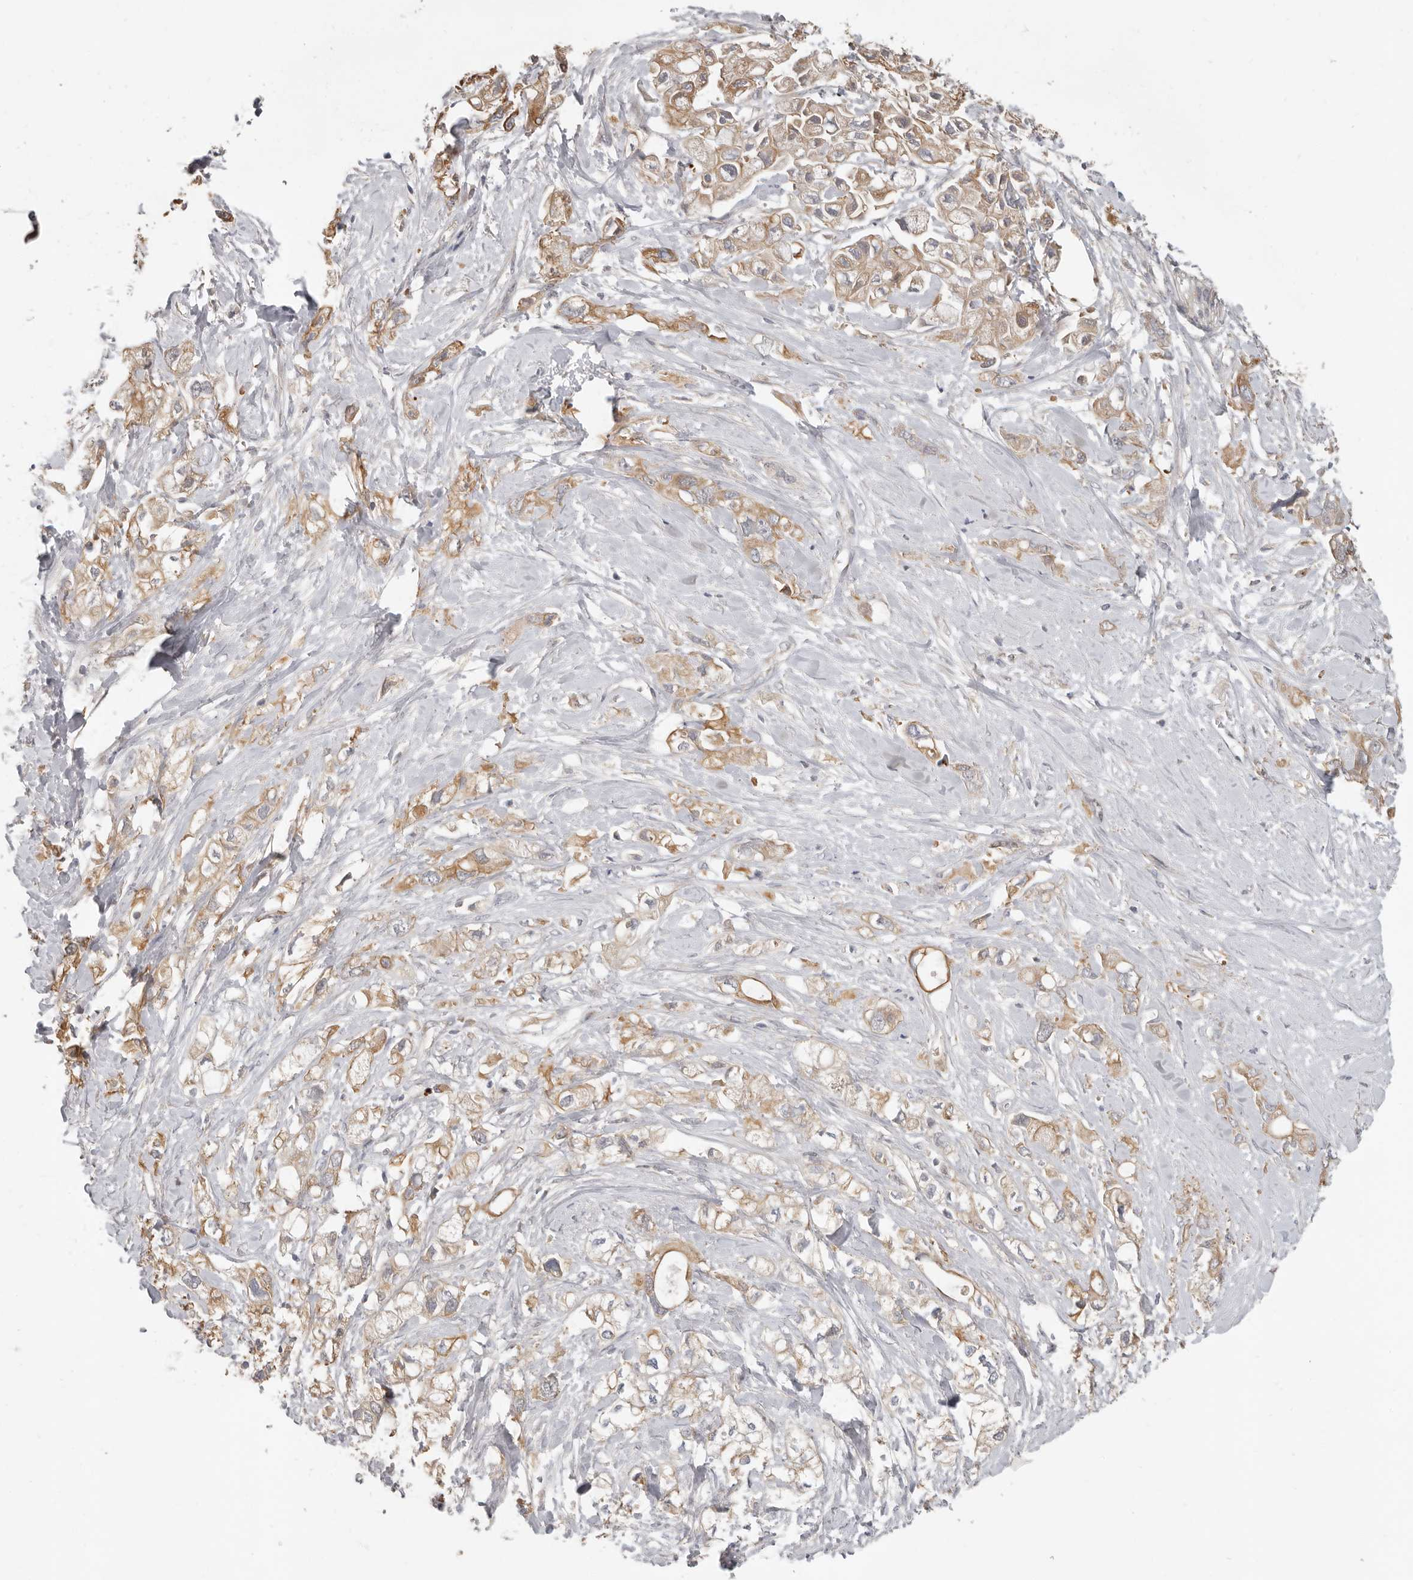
{"staining": {"intensity": "moderate", "quantity": ">75%", "location": "cytoplasmic/membranous"}, "tissue": "pancreatic cancer", "cell_type": "Tumor cells", "image_type": "cancer", "snomed": [{"axis": "morphology", "description": "Adenocarcinoma, NOS"}, {"axis": "topography", "description": "Pancreas"}], "caption": "The image shows a brown stain indicating the presence of a protein in the cytoplasmic/membranous of tumor cells in pancreatic cancer (adenocarcinoma).", "gene": "UNK", "patient": {"sex": "female", "age": 56}}